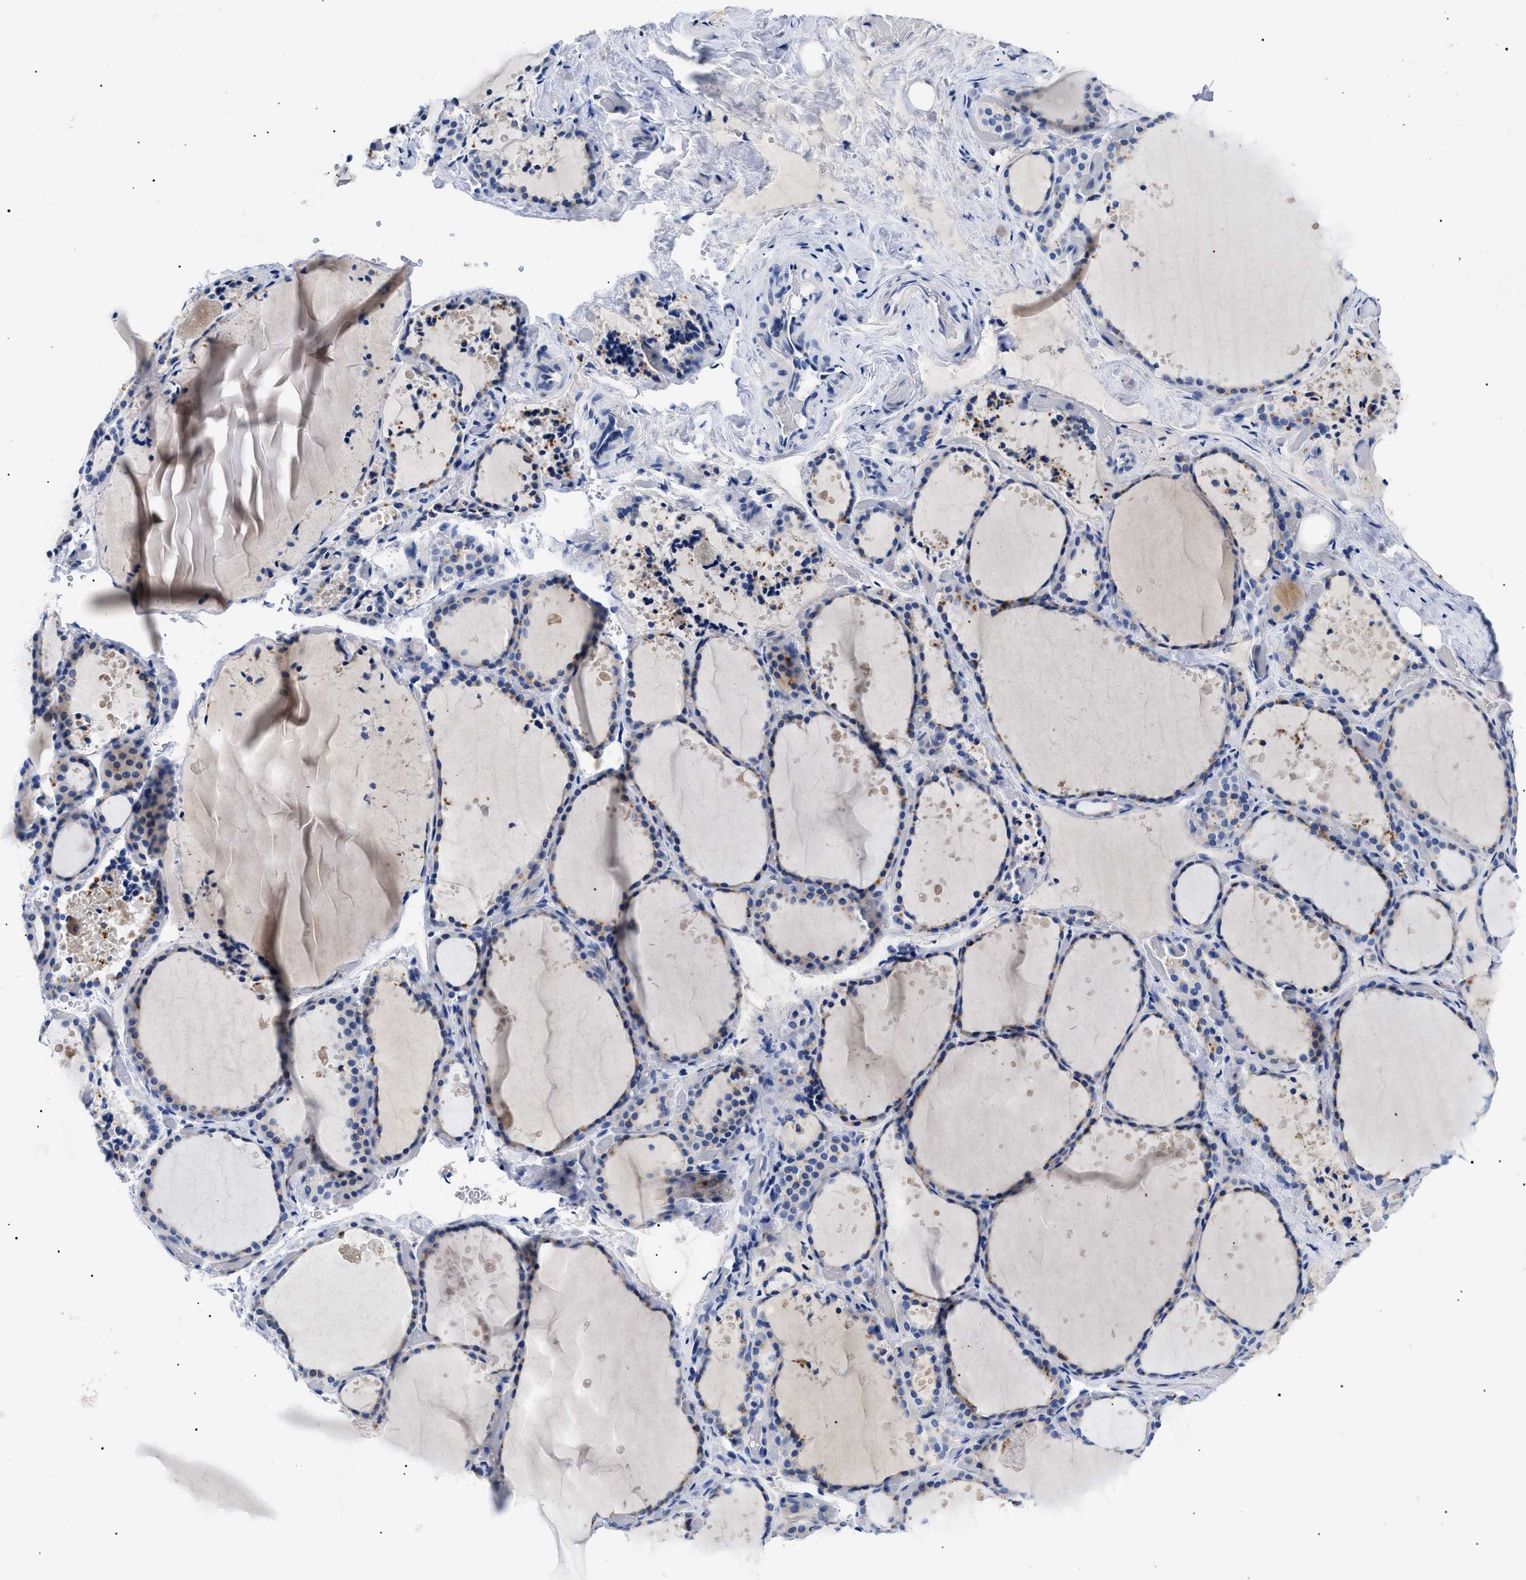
{"staining": {"intensity": "weak", "quantity": "25%-75%", "location": "cytoplasmic/membranous"}, "tissue": "thyroid gland", "cell_type": "Glandular cells", "image_type": "normal", "snomed": [{"axis": "morphology", "description": "Normal tissue, NOS"}, {"axis": "topography", "description": "Thyroid gland"}], "caption": "A brown stain labels weak cytoplasmic/membranous expression of a protein in glandular cells of unremarkable human thyroid gland.", "gene": "ACKR1", "patient": {"sex": "female", "age": 44}}